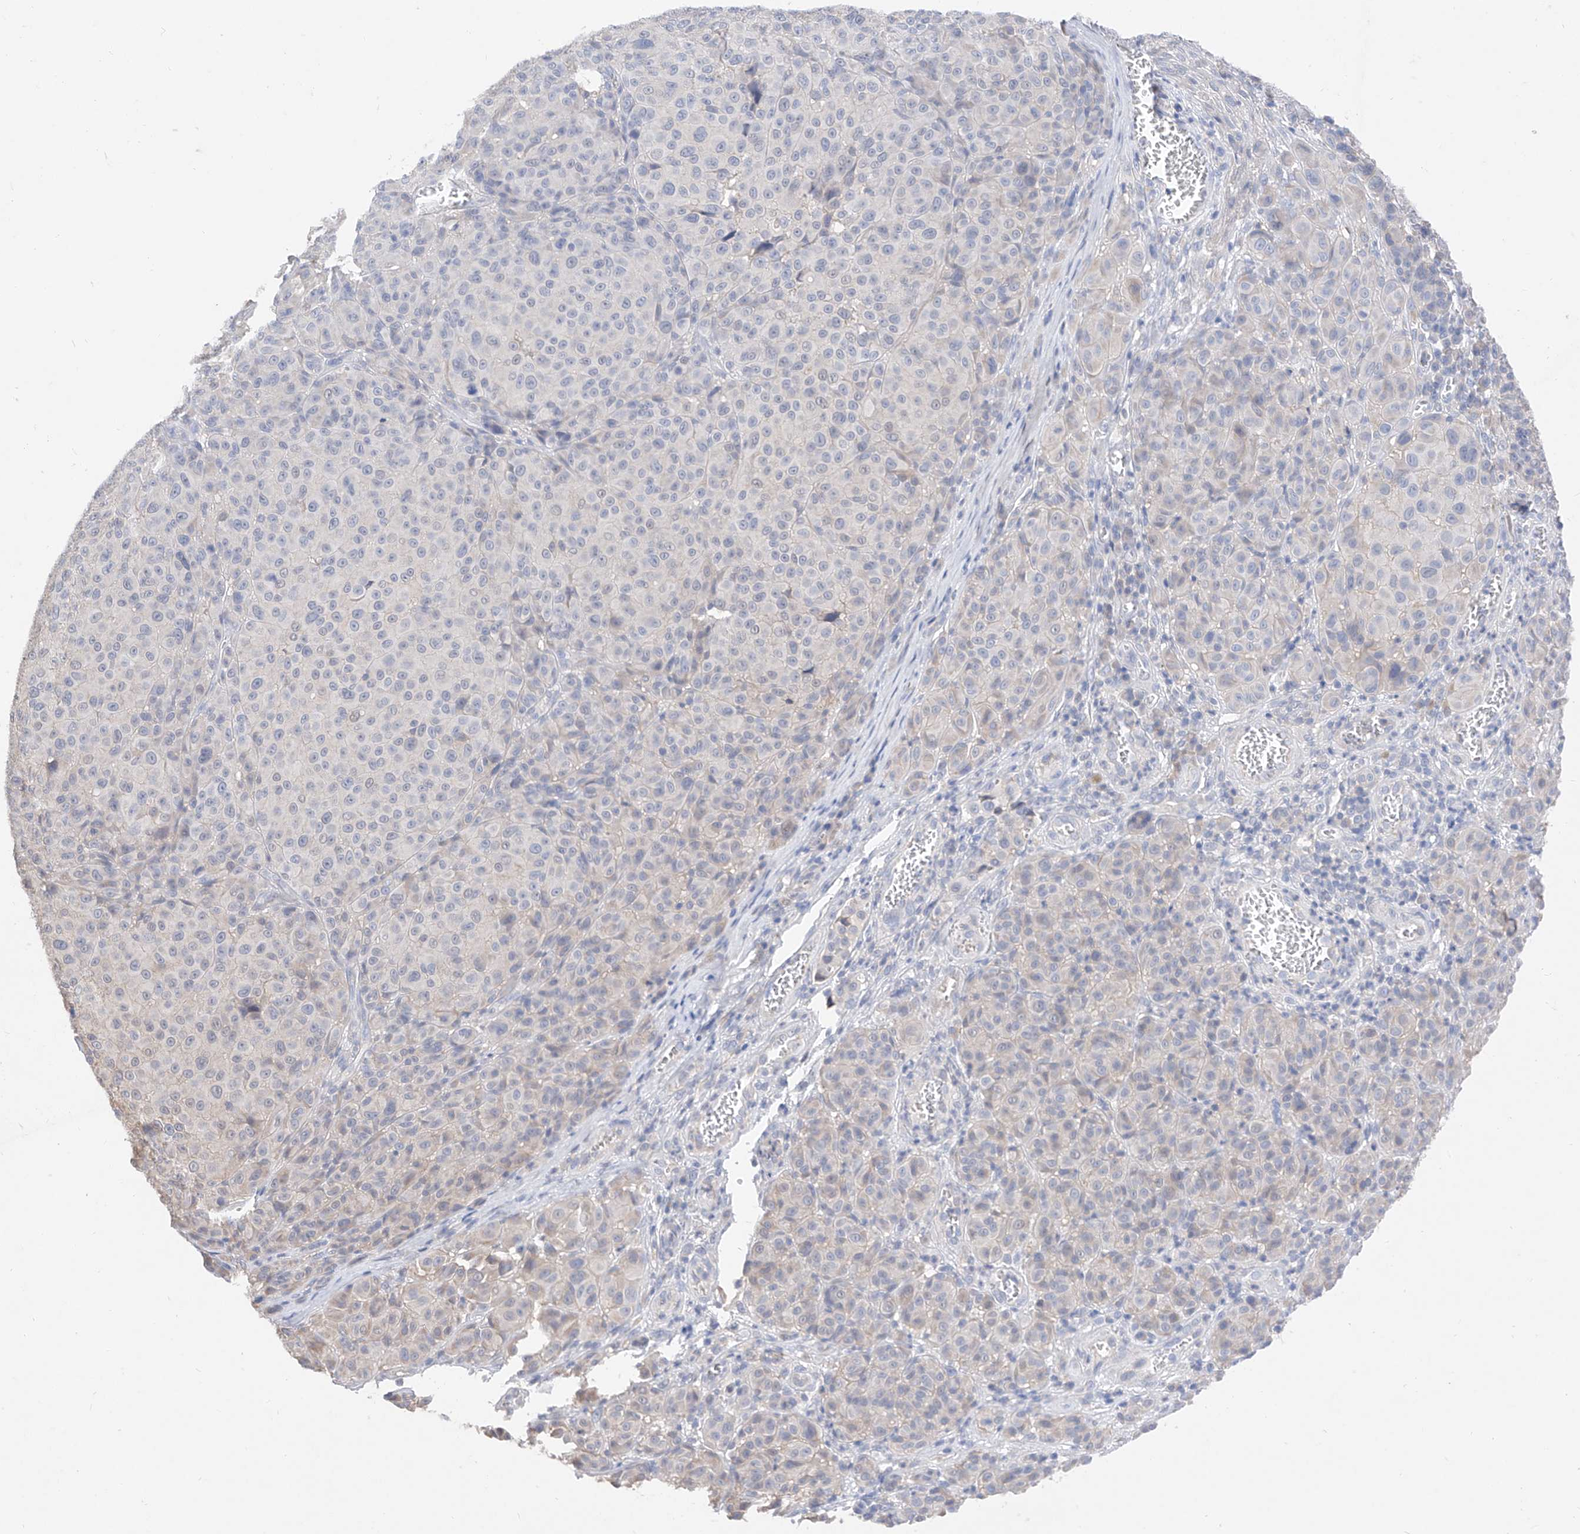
{"staining": {"intensity": "negative", "quantity": "none", "location": "none"}, "tissue": "melanoma", "cell_type": "Tumor cells", "image_type": "cancer", "snomed": [{"axis": "morphology", "description": "Malignant melanoma, NOS"}, {"axis": "topography", "description": "Skin"}], "caption": "Micrograph shows no protein staining in tumor cells of malignant melanoma tissue. Nuclei are stained in blue.", "gene": "FUCA2", "patient": {"sex": "male", "age": 73}}